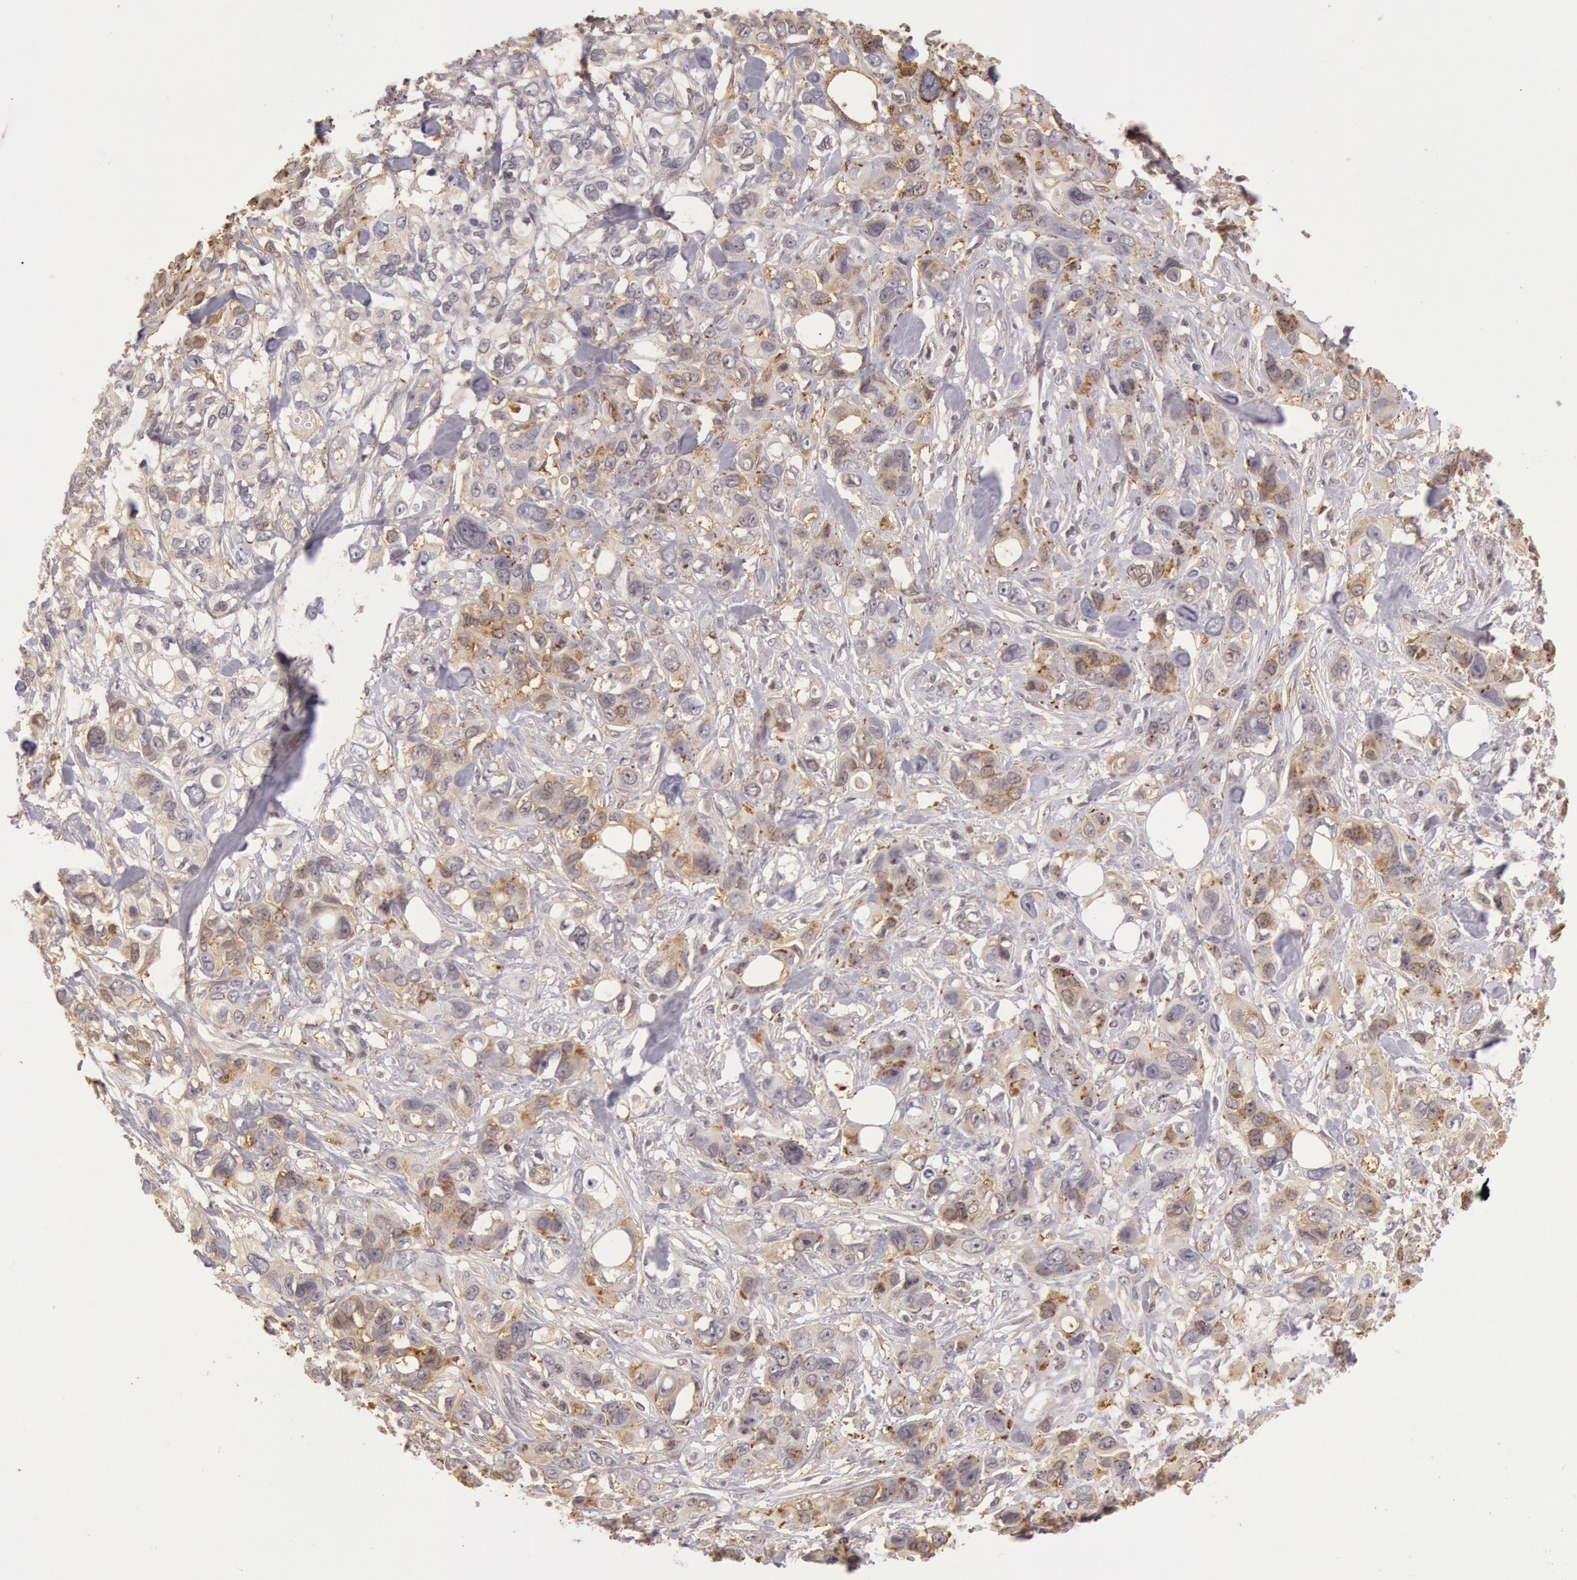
{"staining": {"intensity": "moderate", "quantity": "25%-75%", "location": "cytoplasmic/membranous"}, "tissue": "stomach cancer", "cell_type": "Tumor cells", "image_type": "cancer", "snomed": [{"axis": "morphology", "description": "Adenocarcinoma, NOS"}, {"axis": "topography", "description": "Stomach, upper"}], "caption": "Moderate cytoplasmic/membranous staining for a protein is identified in approximately 25%-75% of tumor cells of stomach cancer (adenocarcinoma) using immunohistochemistry.", "gene": "HIF1A", "patient": {"sex": "male", "age": 47}}